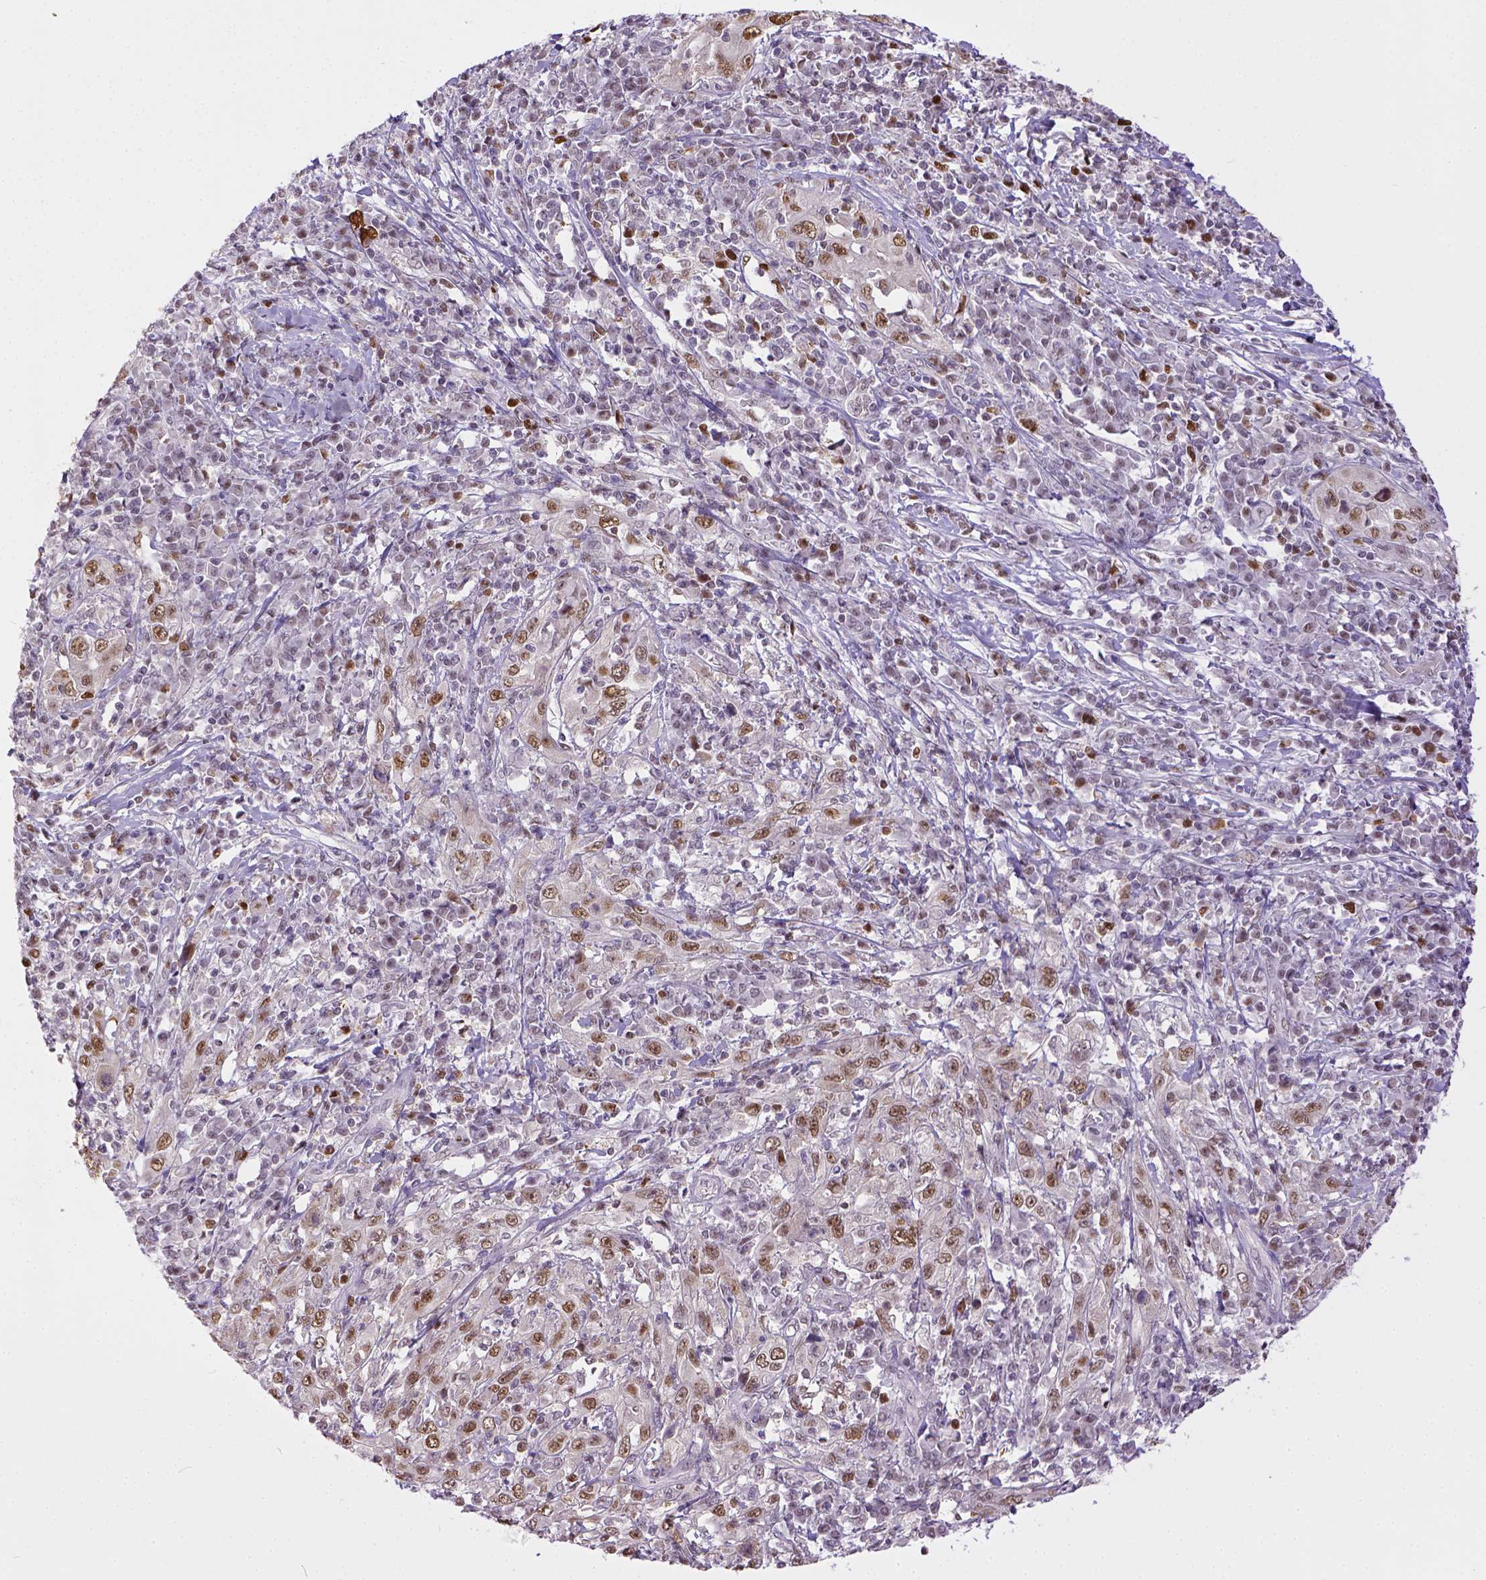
{"staining": {"intensity": "moderate", "quantity": ">75%", "location": "nuclear"}, "tissue": "cervical cancer", "cell_type": "Tumor cells", "image_type": "cancer", "snomed": [{"axis": "morphology", "description": "Squamous cell carcinoma, NOS"}, {"axis": "topography", "description": "Cervix"}], "caption": "Protein expression analysis of squamous cell carcinoma (cervical) demonstrates moderate nuclear staining in approximately >75% of tumor cells.", "gene": "ERCC1", "patient": {"sex": "female", "age": 46}}